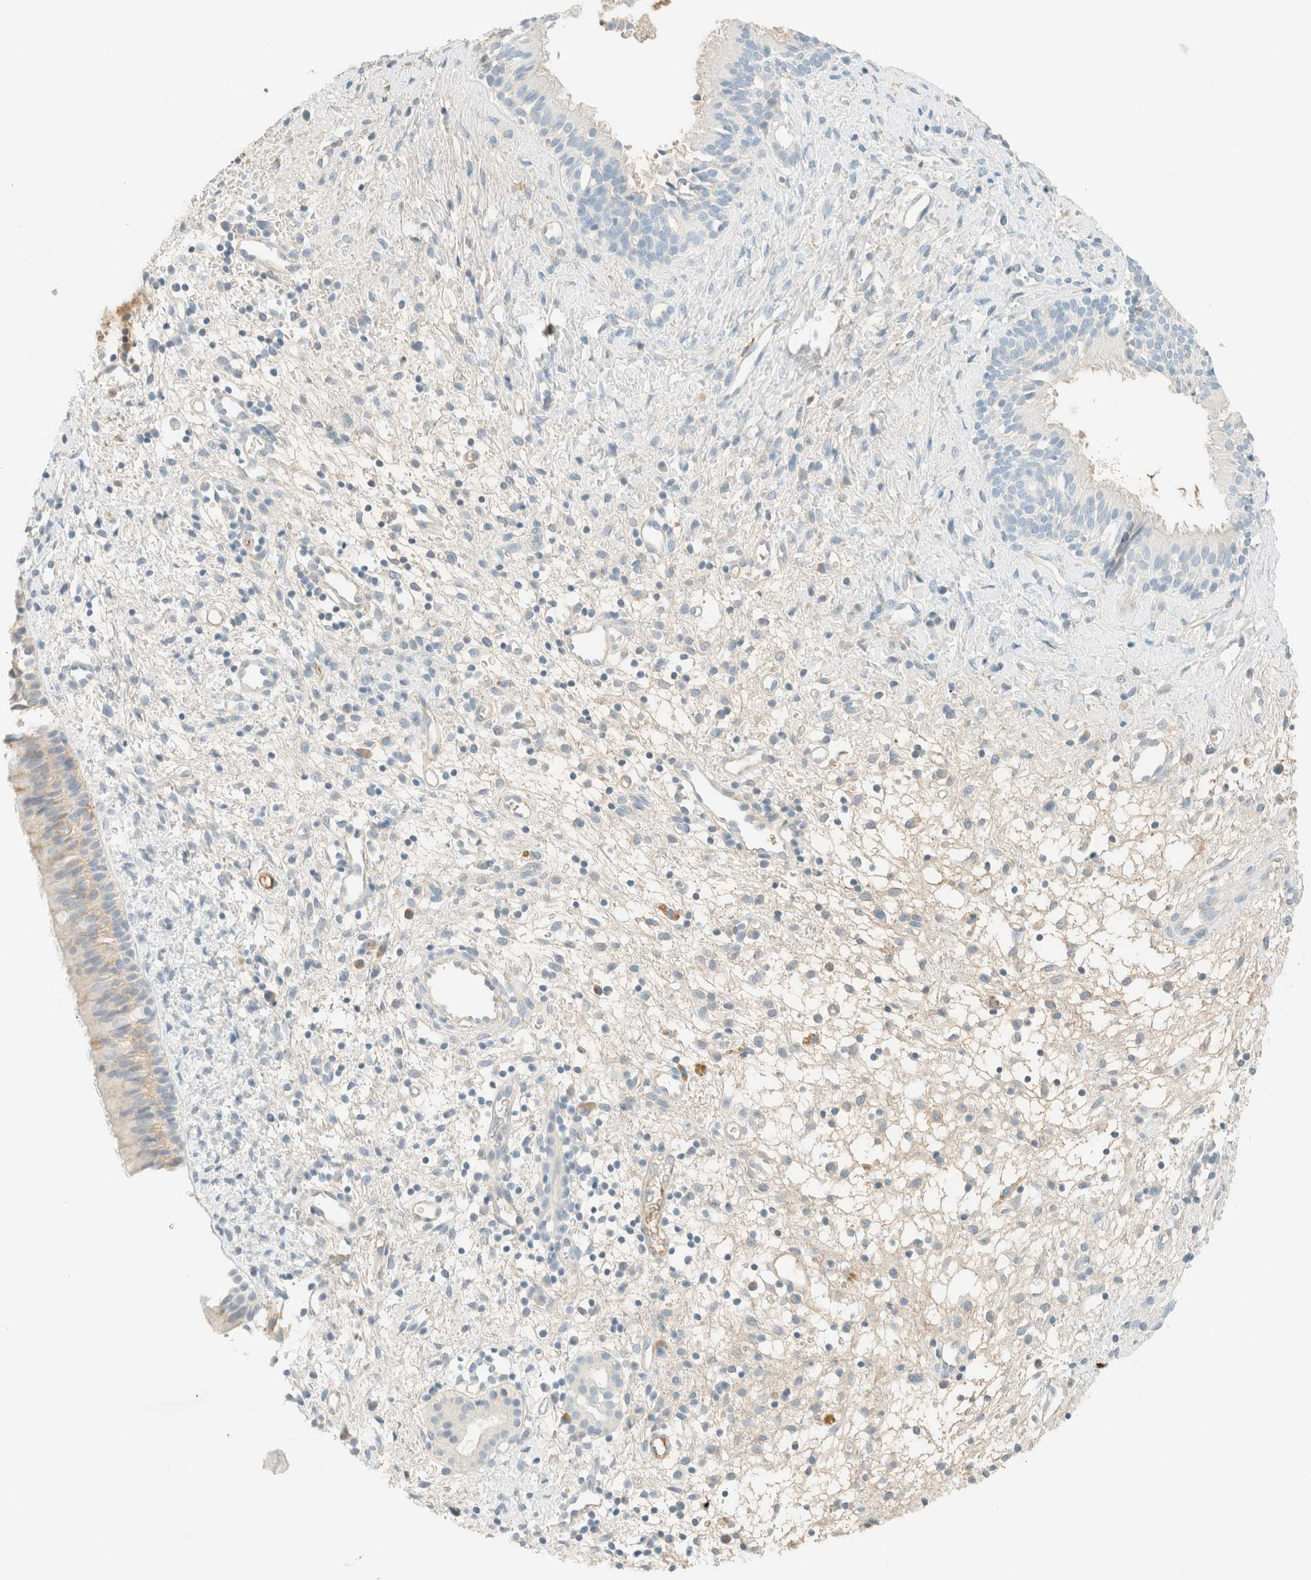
{"staining": {"intensity": "negative", "quantity": "none", "location": "none"}, "tissue": "nasopharynx", "cell_type": "Respiratory epithelial cells", "image_type": "normal", "snomed": [{"axis": "morphology", "description": "Normal tissue, NOS"}, {"axis": "topography", "description": "Nasopharynx"}], "caption": "High power microscopy image of an IHC micrograph of normal nasopharynx, revealing no significant expression in respiratory epithelial cells. (Brightfield microscopy of DAB (3,3'-diaminobenzidine) IHC at high magnification).", "gene": "GPA33", "patient": {"sex": "male", "age": 22}}